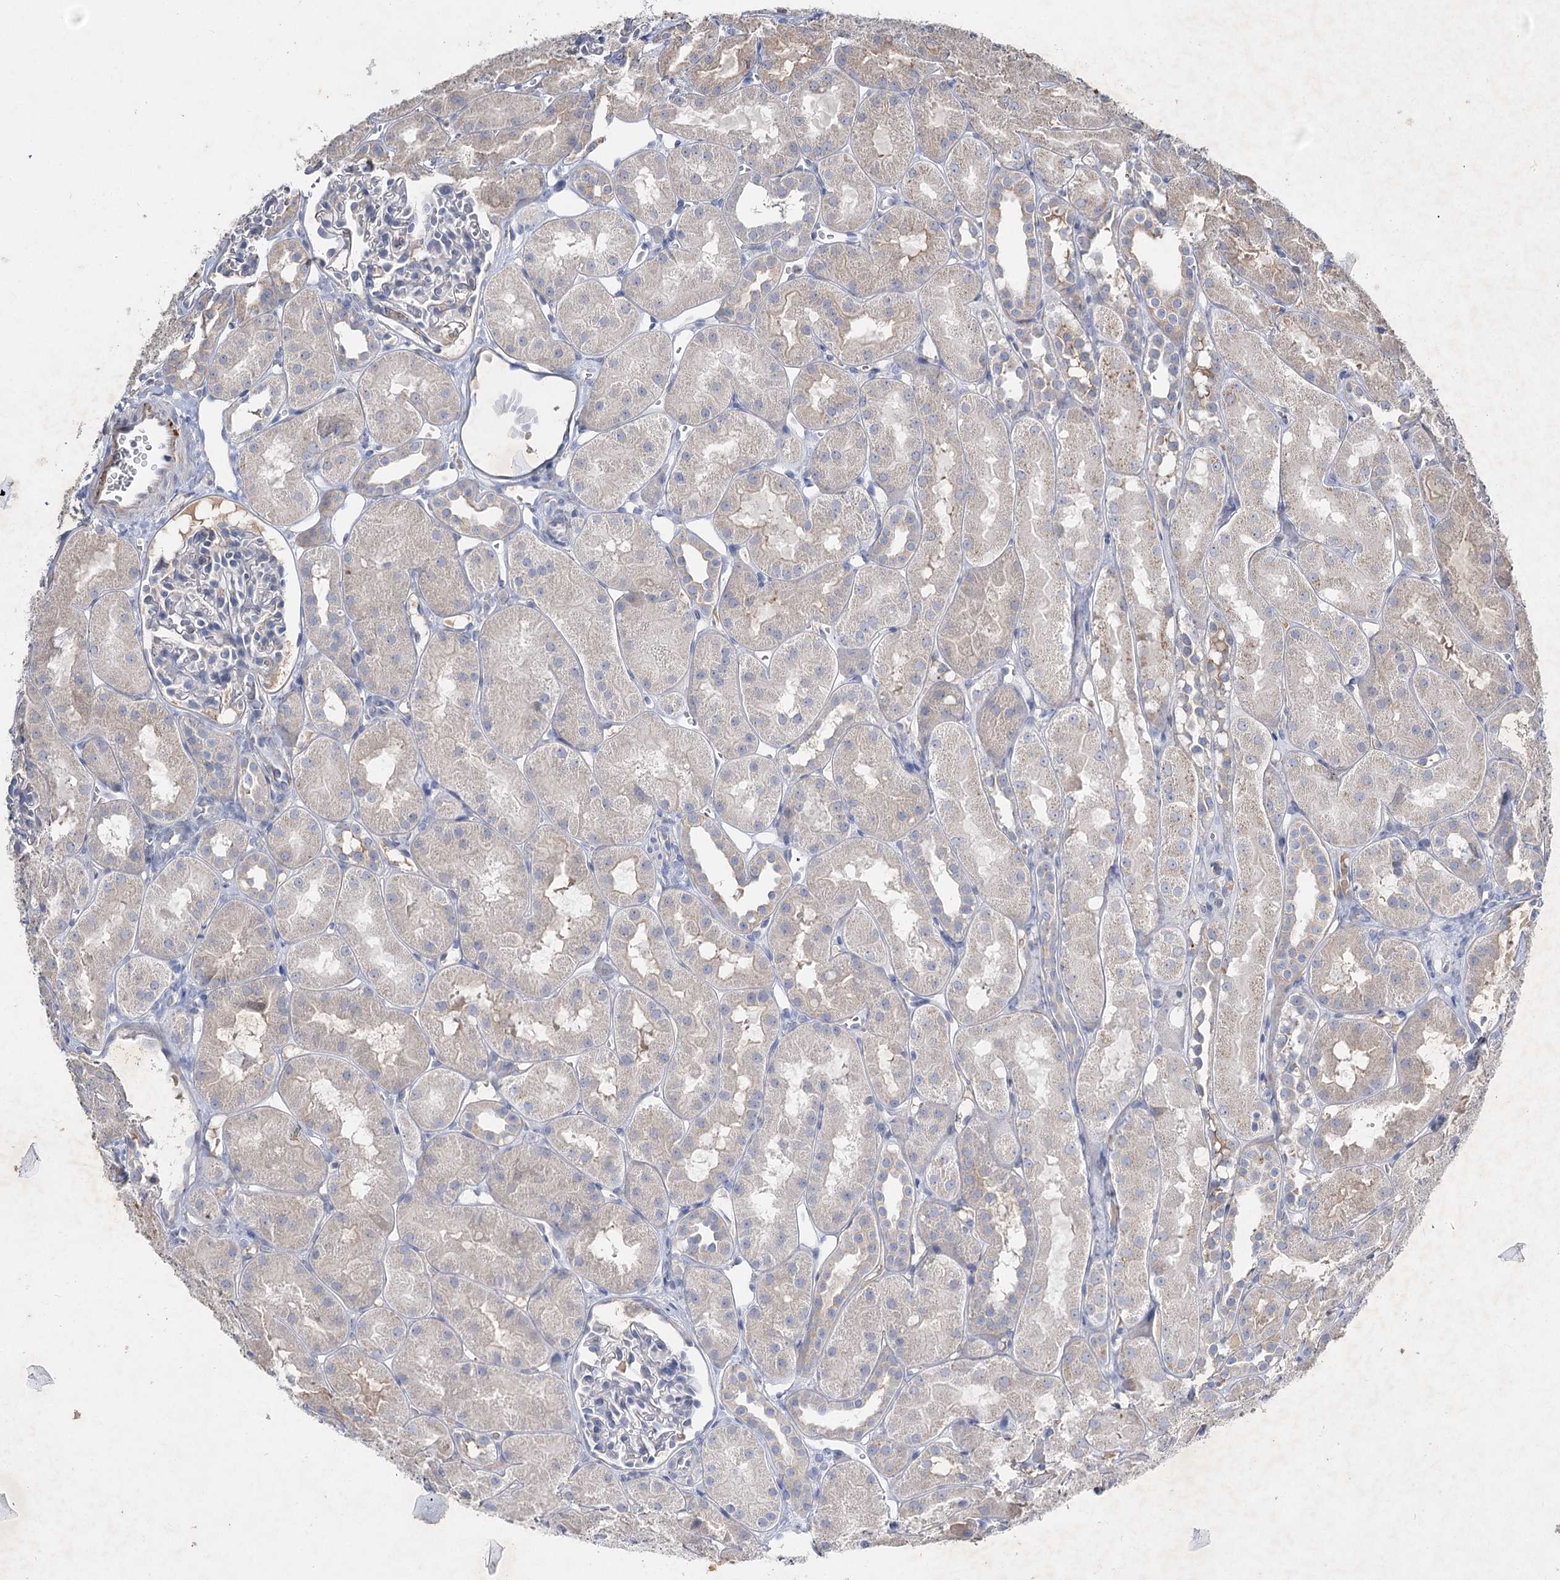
{"staining": {"intensity": "negative", "quantity": "none", "location": "none"}, "tissue": "kidney", "cell_type": "Cells in glomeruli", "image_type": "normal", "snomed": [{"axis": "morphology", "description": "Normal tissue, NOS"}, {"axis": "topography", "description": "Kidney"}, {"axis": "topography", "description": "Urinary bladder"}], "caption": "High power microscopy histopathology image of an immunohistochemistry photomicrograph of normal kidney, revealing no significant positivity in cells in glomeruli. (DAB (3,3'-diaminobenzidine) IHC with hematoxylin counter stain).", "gene": "IL1RAP", "patient": {"sex": "male", "age": 16}}